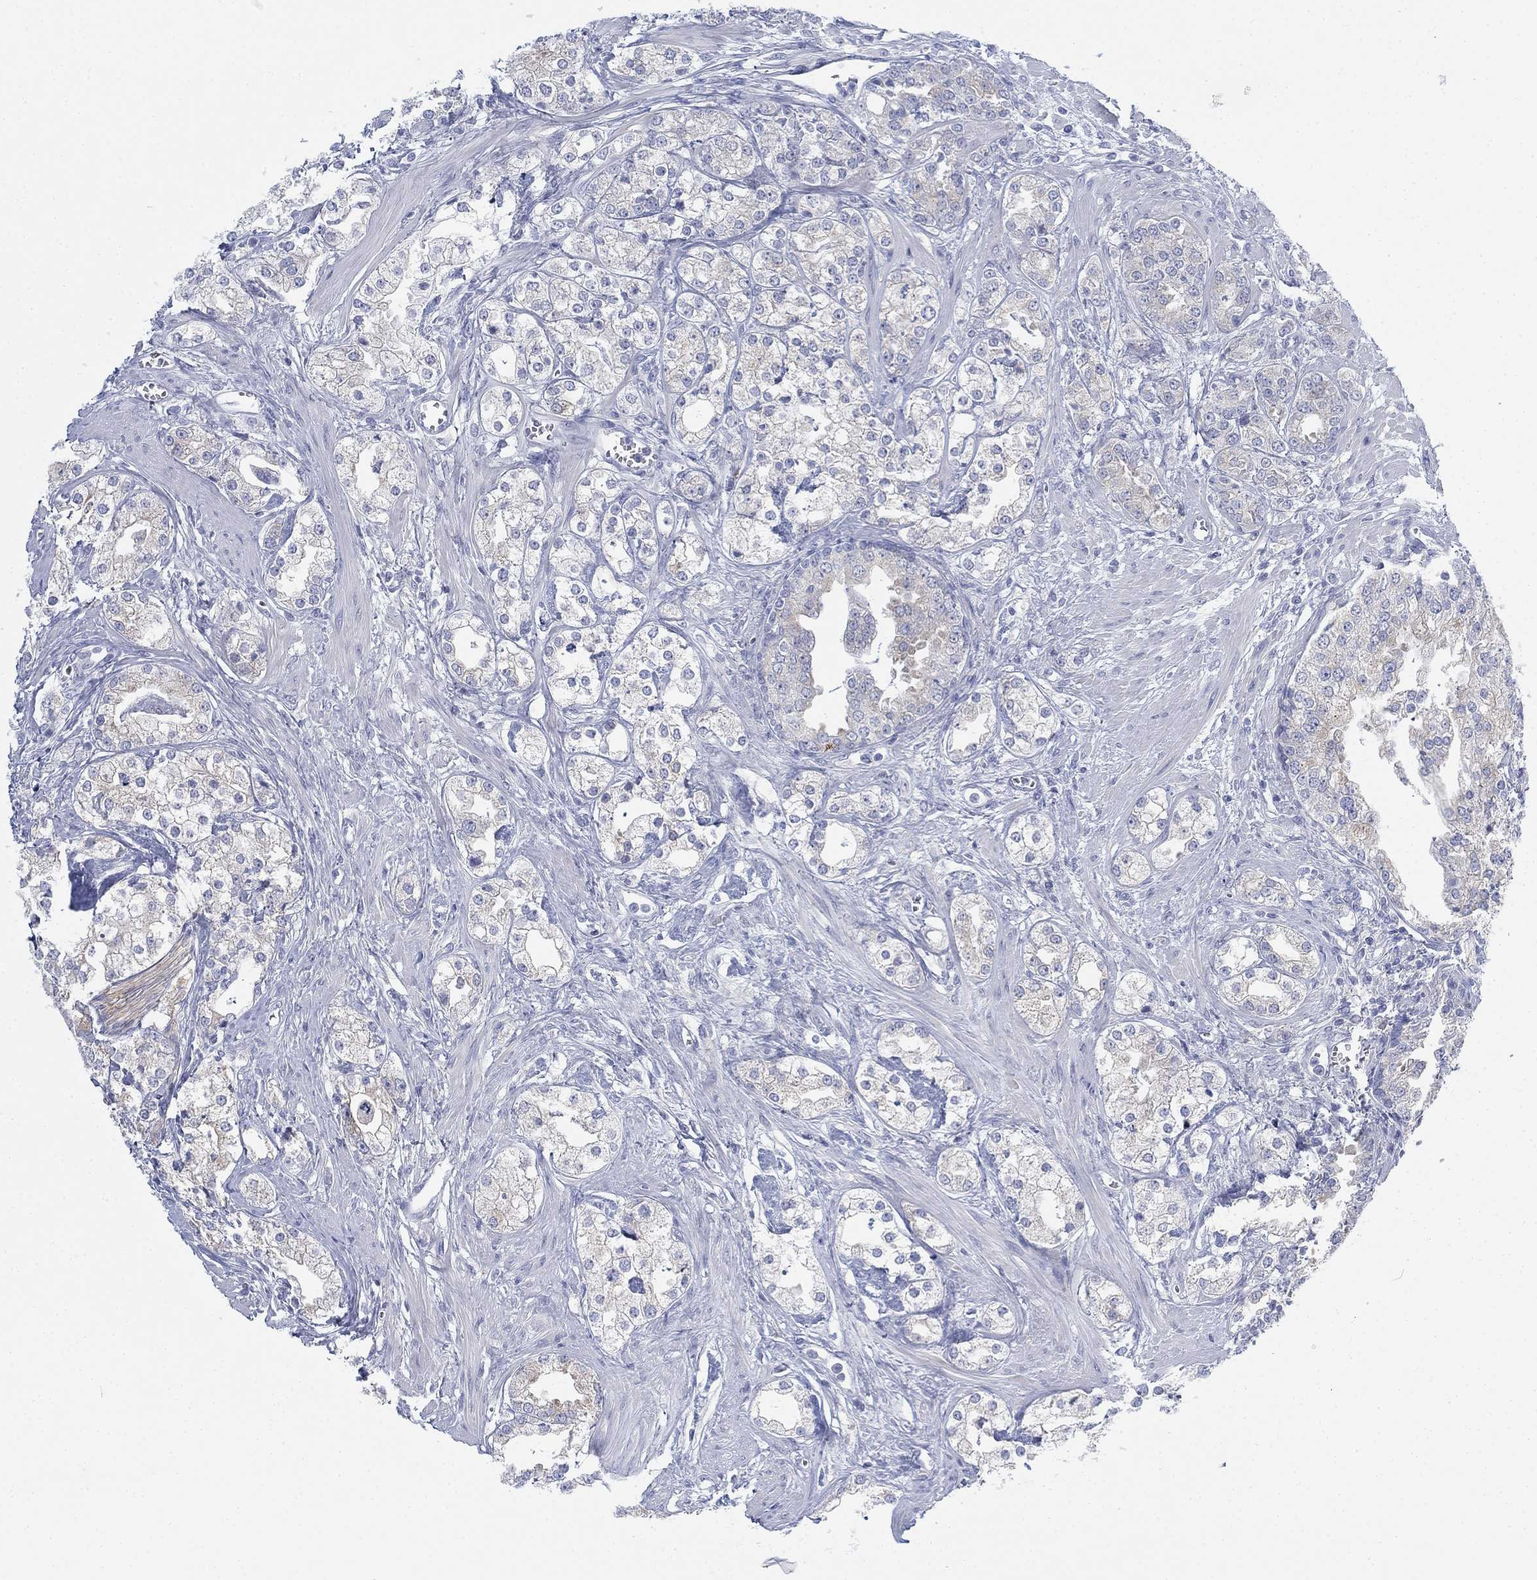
{"staining": {"intensity": "negative", "quantity": "none", "location": "none"}, "tissue": "prostate cancer", "cell_type": "Tumor cells", "image_type": "cancer", "snomed": [{"axis": "morphology", "description": "Adenocarcinoma, NOS"}, {"axis": "topography", "description": "Prostate and seminal vesicle, NOS"}, {"axis": "topography", "description": "Prostate"}], "caption": "A high-resolution histopathology image shows immunohistochemistry (IHC) staining of adenocarcinoma (prostate), which exhibits no significant staining in tumor cells. The staining is performed using DAB (3,3'-diaminobenzidine) brown chromogen with nuclei counter-stained in using hematoxylin.", "gene": "GCNA", "patient": {"sex": "male", "age": 62}}